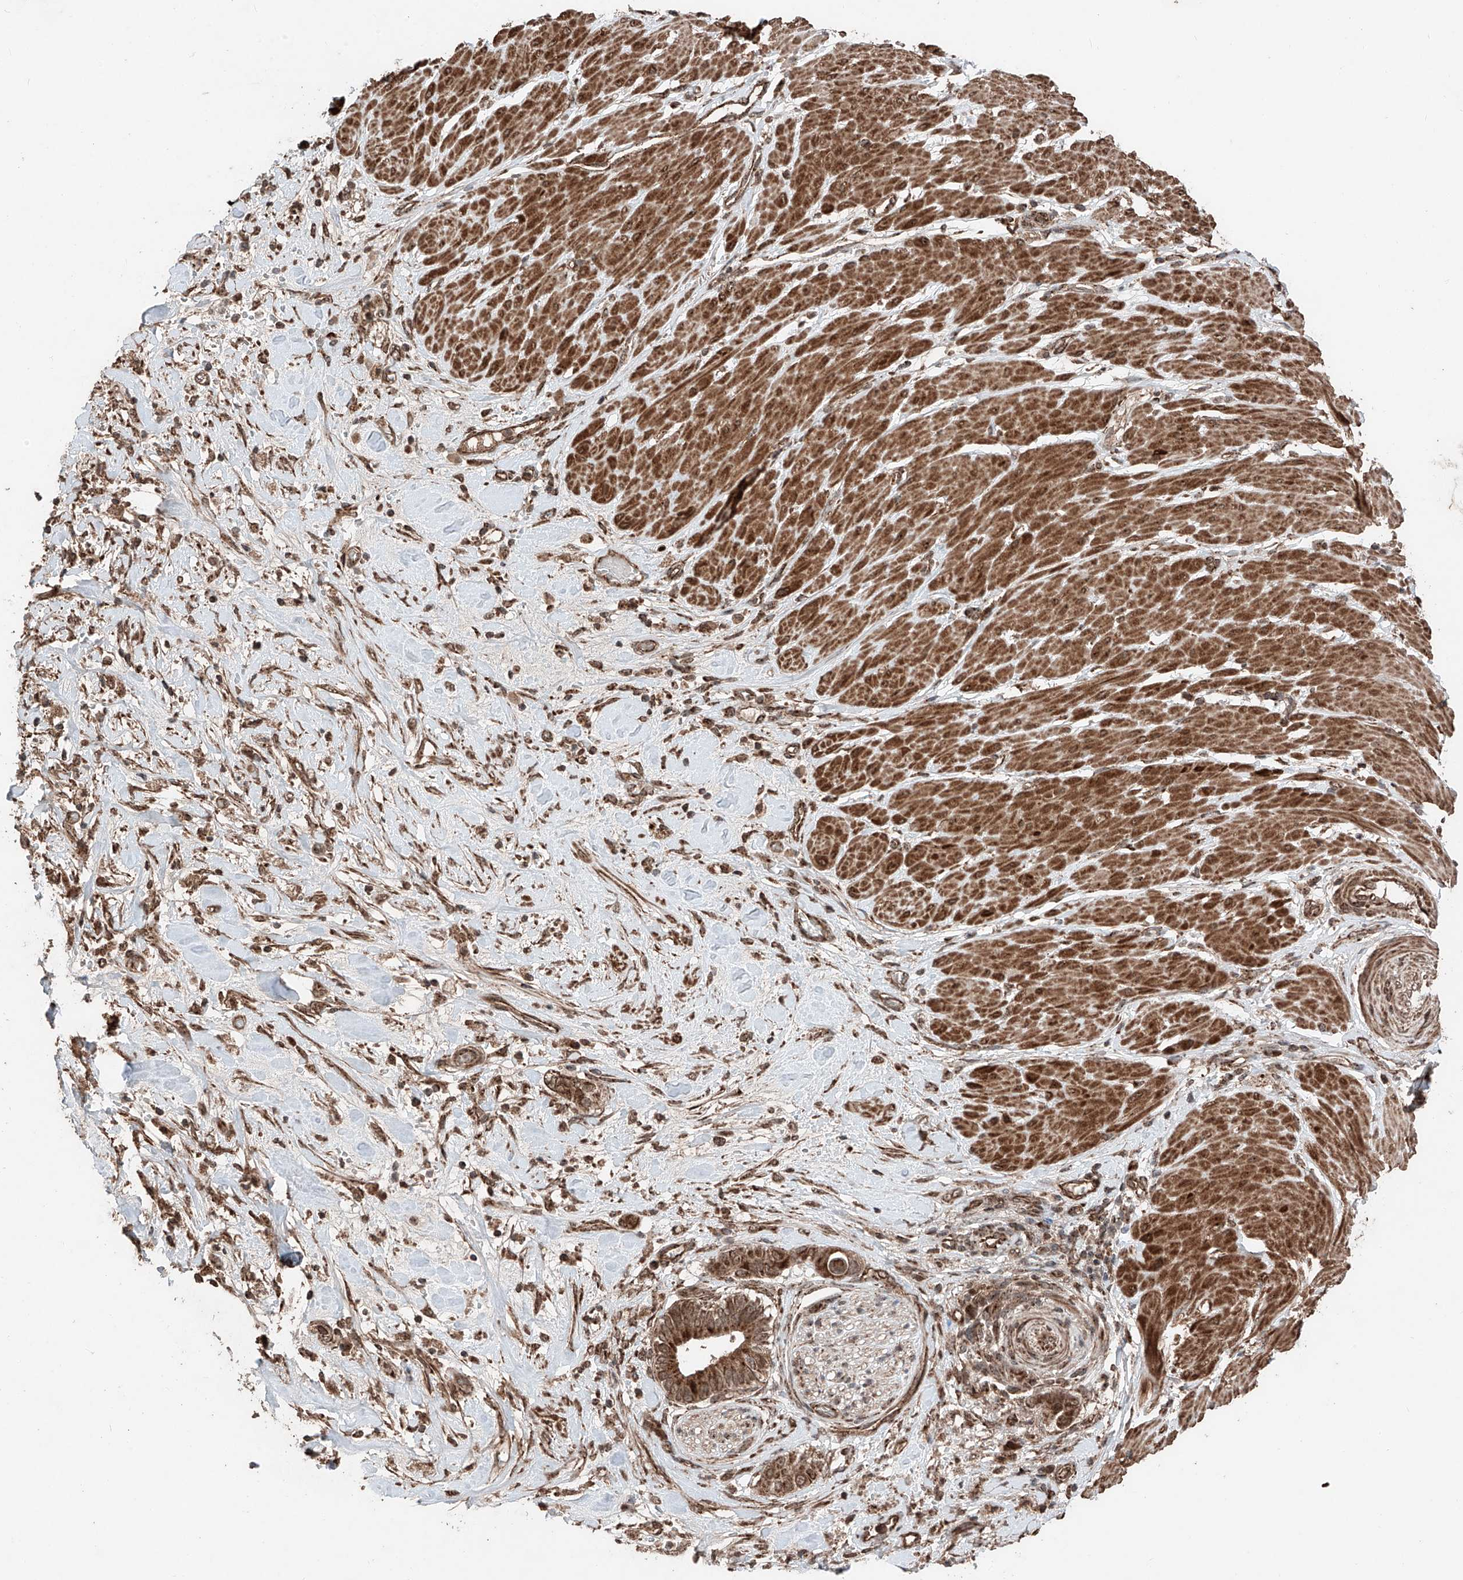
{"staining": {"intensity": "moderate", "quantity": ">75%", "location": "cytoplasmic/membranous,nuclear"}, "tissue": "pancreatic cancer", "cell_type": "Tumor cells", "image_type": "cancer", "snomed": [{"axis": "morphology", "description": "Adenocarcinoma, NOS"}, {"axis": "topography", "description": "Pancreas"}], "caption": "Brown immunohistochemical staining in human pancreatic cancer displays moderate cytoplasmic/membranous and nuclear positivity in approximately >75% of tumor cells.", "gene": "ZSCAN29", "patient": {"sex": "male", "age": 68}}